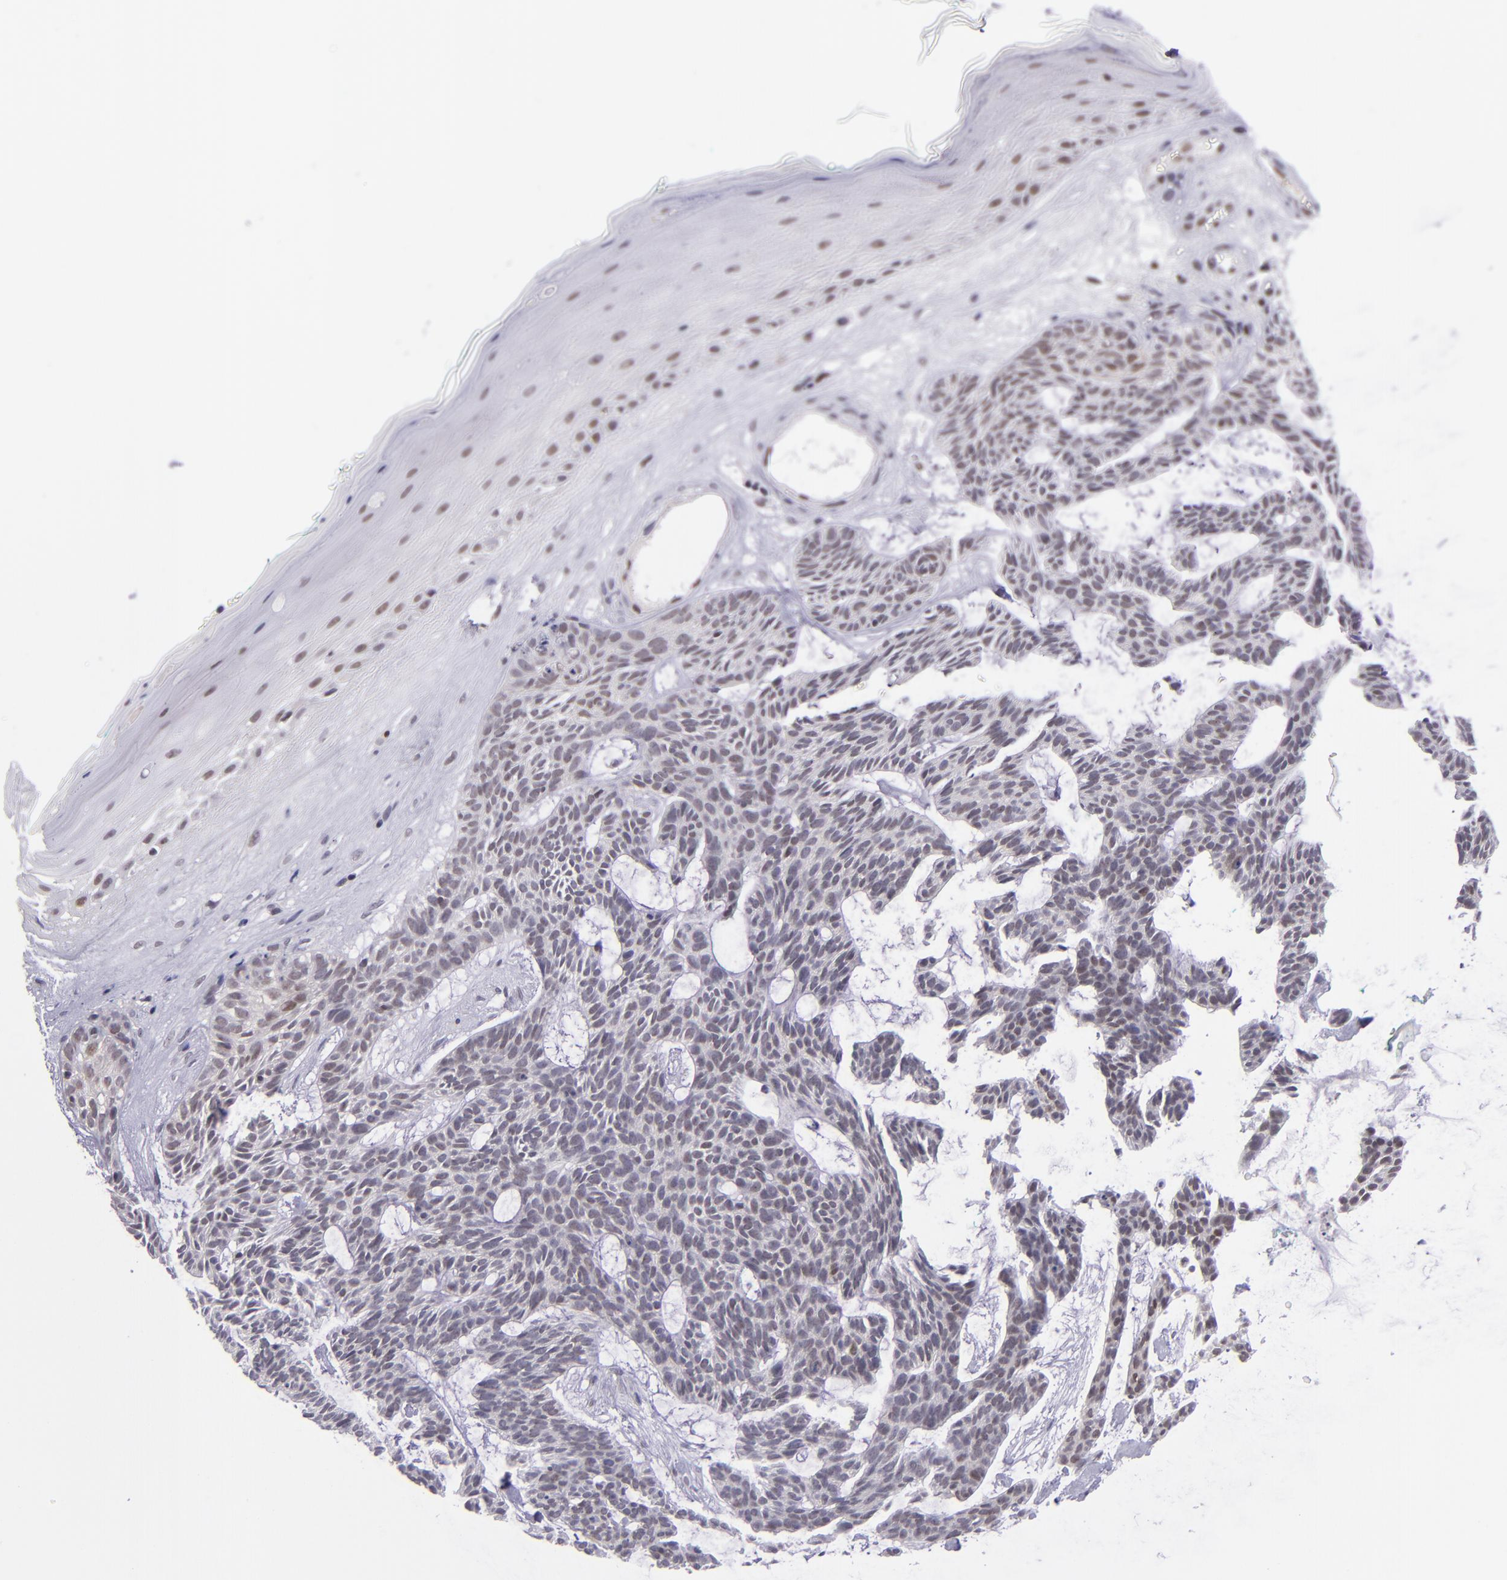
{"staining": {"intensity": "negative", "quantity": "none", "location": "none"}, "tissue": "skin cancer", "cell_type": "Tumor cells", "image_type": "cancer", "snomed": [{"axis": "morphology", "description": "Basal cell carcinoma"}, {"axis": "topography", "description": "Skin"}], "caption": "DAB immunohistochemical staining of skin basal cell carcinoma displays no significant staining in tumor cells.", "gene": "BAG1", "patient": {"sex": "male", "age": 75}}